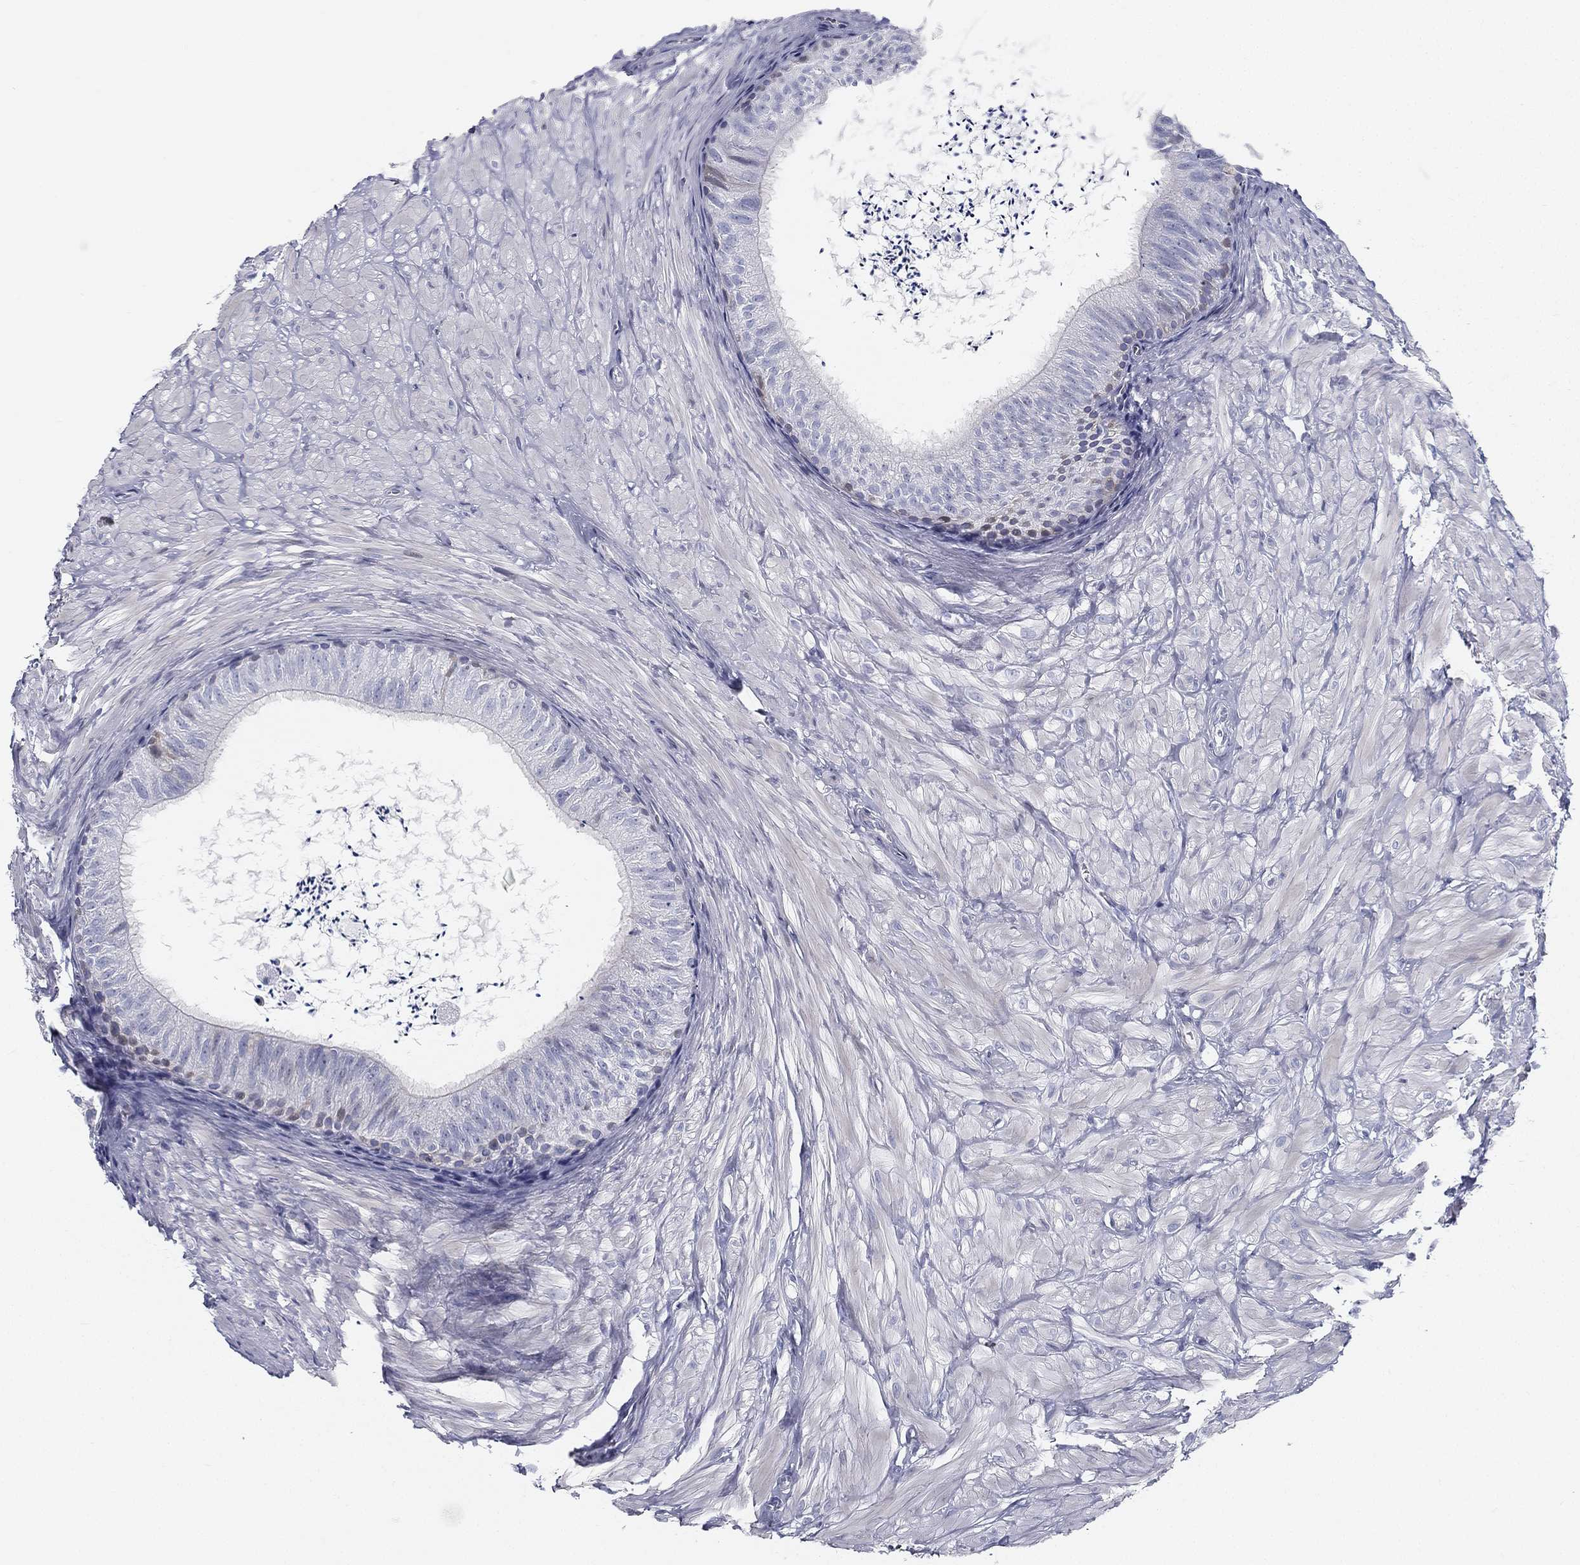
{"staining": {"intensity": "negative", "quantity": "none", "location": "none"}, "tissue": "epididymis", "cell_type": "Glandular cells", "image_type": "normal", "snomed": [{"axis": "morphology", "description": "Normal tissue, NOS"}, {"axis": "topography", "description": "Epididymis"}], "caption": "DAB immunohistochemical staining of unremarkable epididymis shows no significant expression in glandular cells.", "gene": "SPPL2C", "patient": {"sex": "male", "age": 32}}